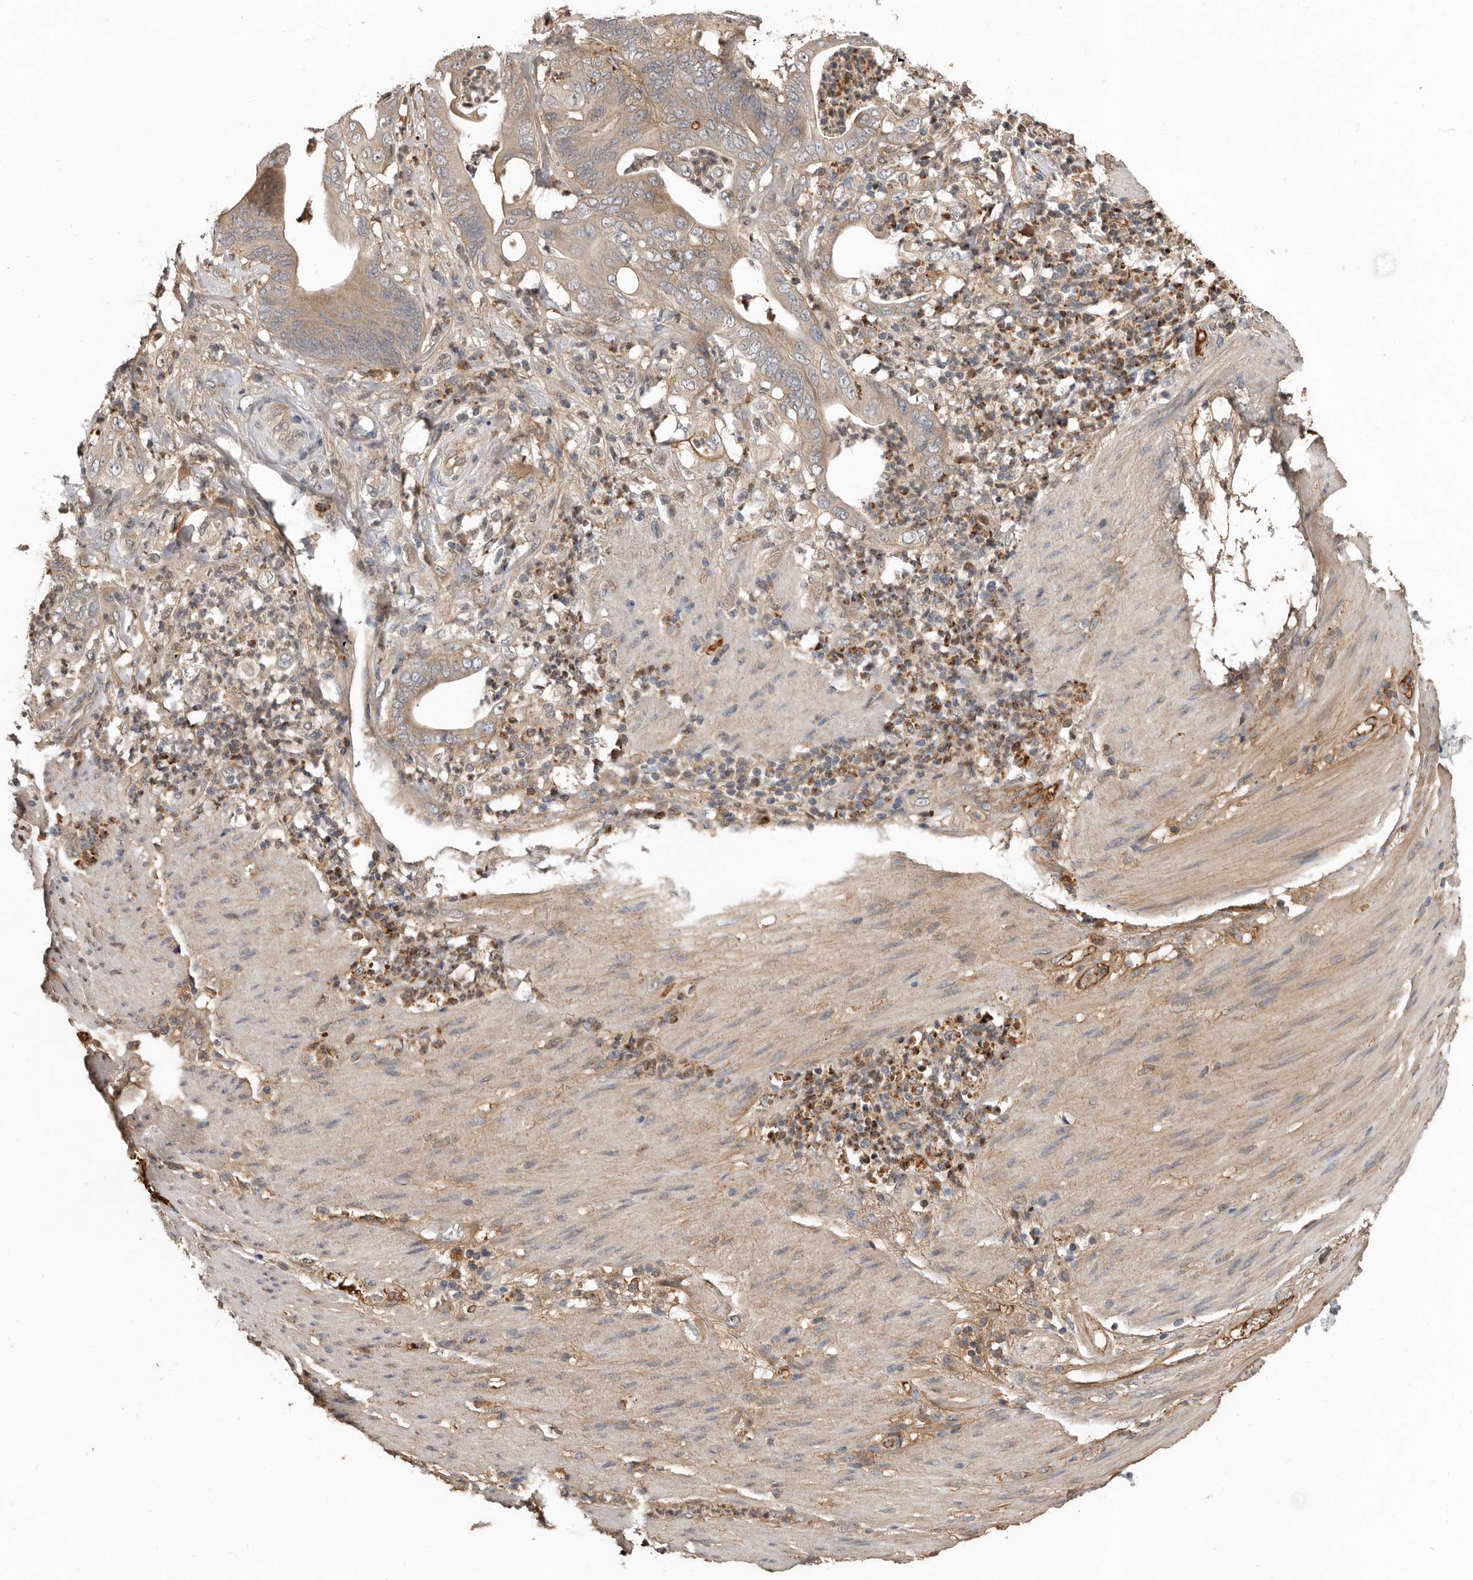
{"staining": {"intensity": "weak", "quantity": "<25%", "location": "cytoplasmic/membranous"}, "tissue": "stomach cancer", "cell_type": "Tumor cells", "image_type": "cancer", "snomed": [{"axis": "morphology", "description": "Adenocarcinoma, NOS"}, {"axis": "topography", "description": "Stomach"}], "caption": "Immunohistochemistry (IHC) of human stomach cancer (adenocarcinoma) shows no expression in tumor cells.", "gene": "LRGUK", "patient": {"sex": "female", "age": 73}}